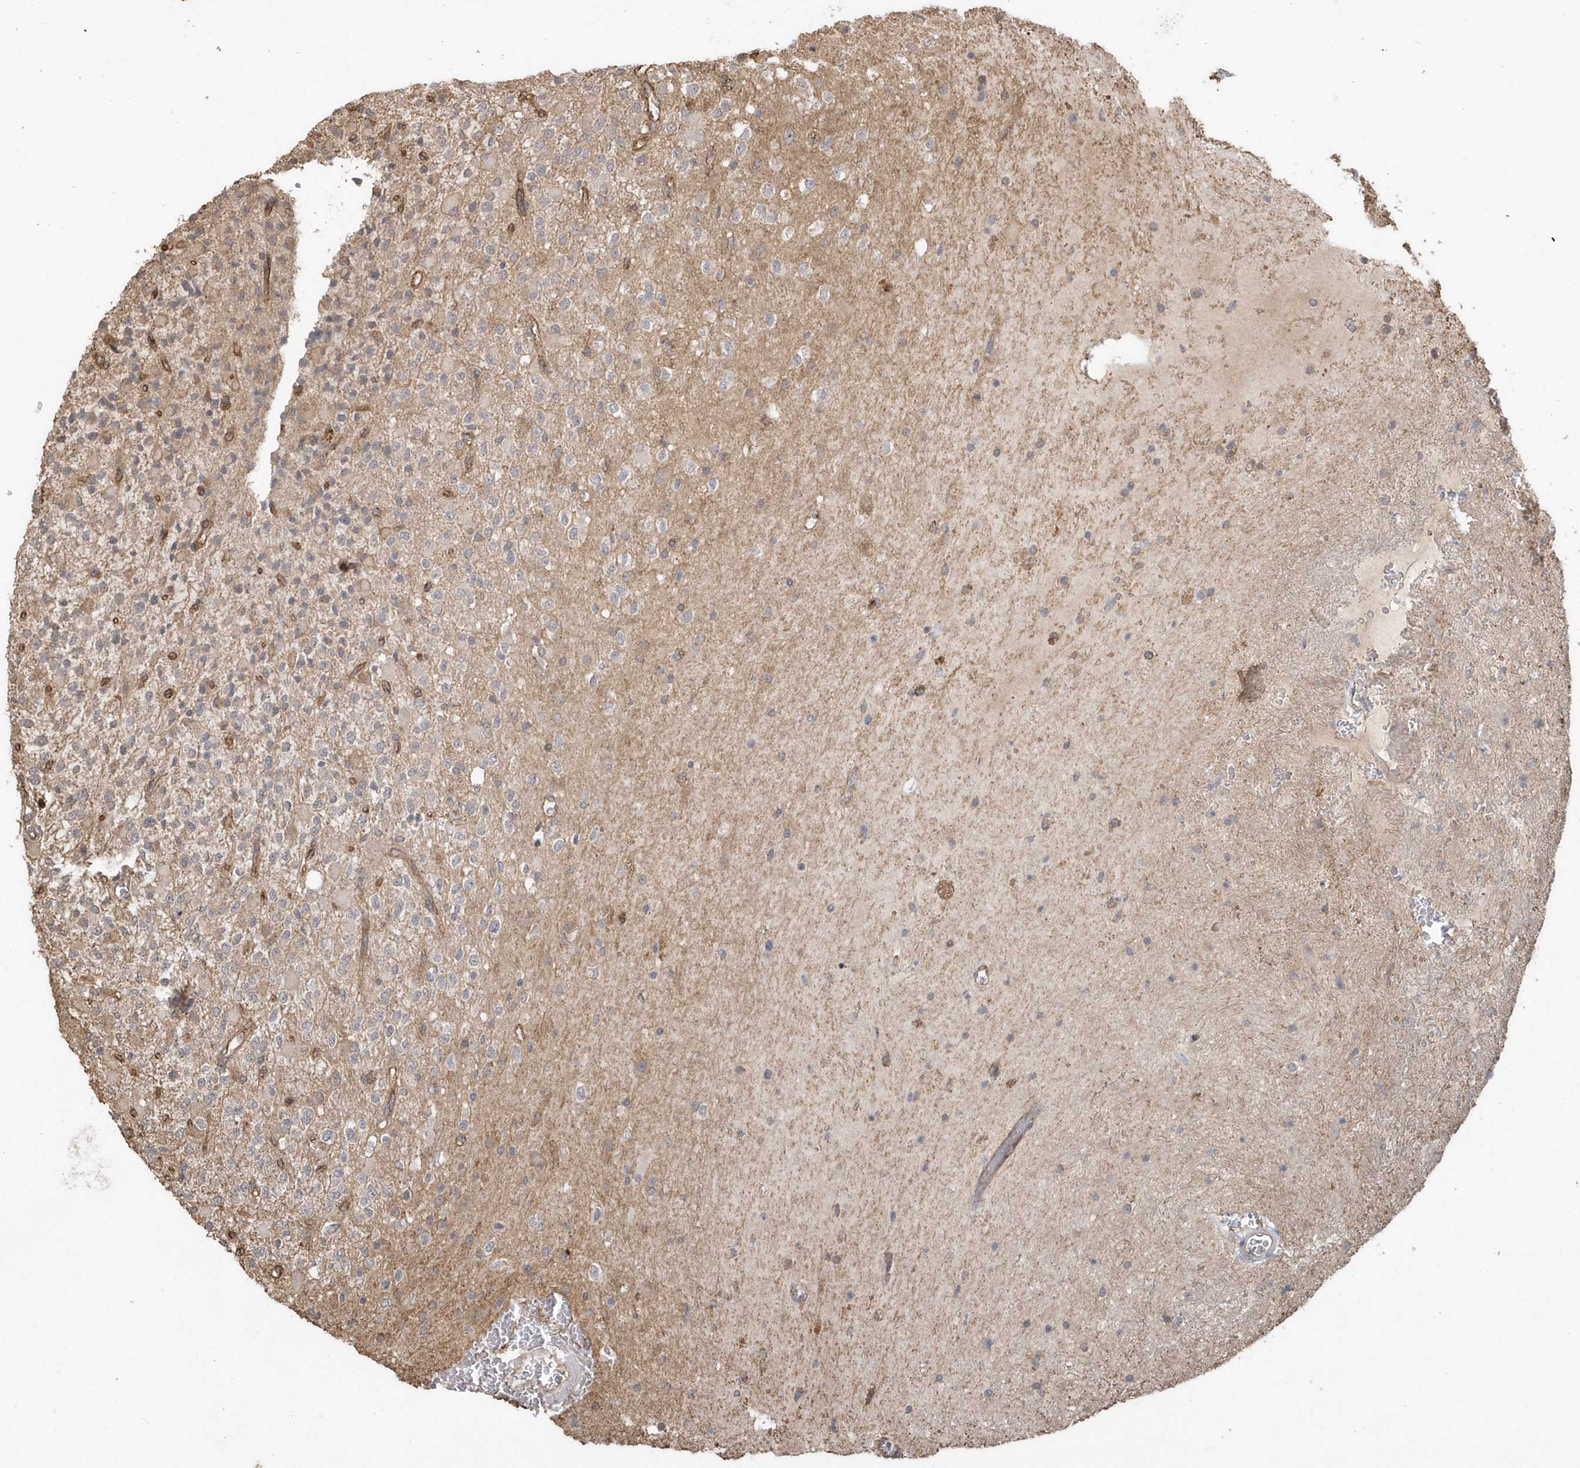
{"staining": {"intensity": "weak", "quantity": "25%-75%", "location": "cytoplasmic/membranous"}, "tissue": "glioma", "cell_type": "Tumor cells", "image_type": "cancer", "snomed": [{"axis": "morphology", "description": "Glioma, malignant, High grade"}, {"axis": "topography", "description": "Brain"}], "caption": "Immunohistochemistry image of neoplastic tissue: malignant high-grade glioma stained using immunohistochemistry displays low levels of weak protein expression localized specifically in the cytoplasmic/membranous of tumor cells, appearing as a cytoplasmic/membranous brown color.", "gene": "HERPUD1", "patient": {"sex": "male", "age": 34}}